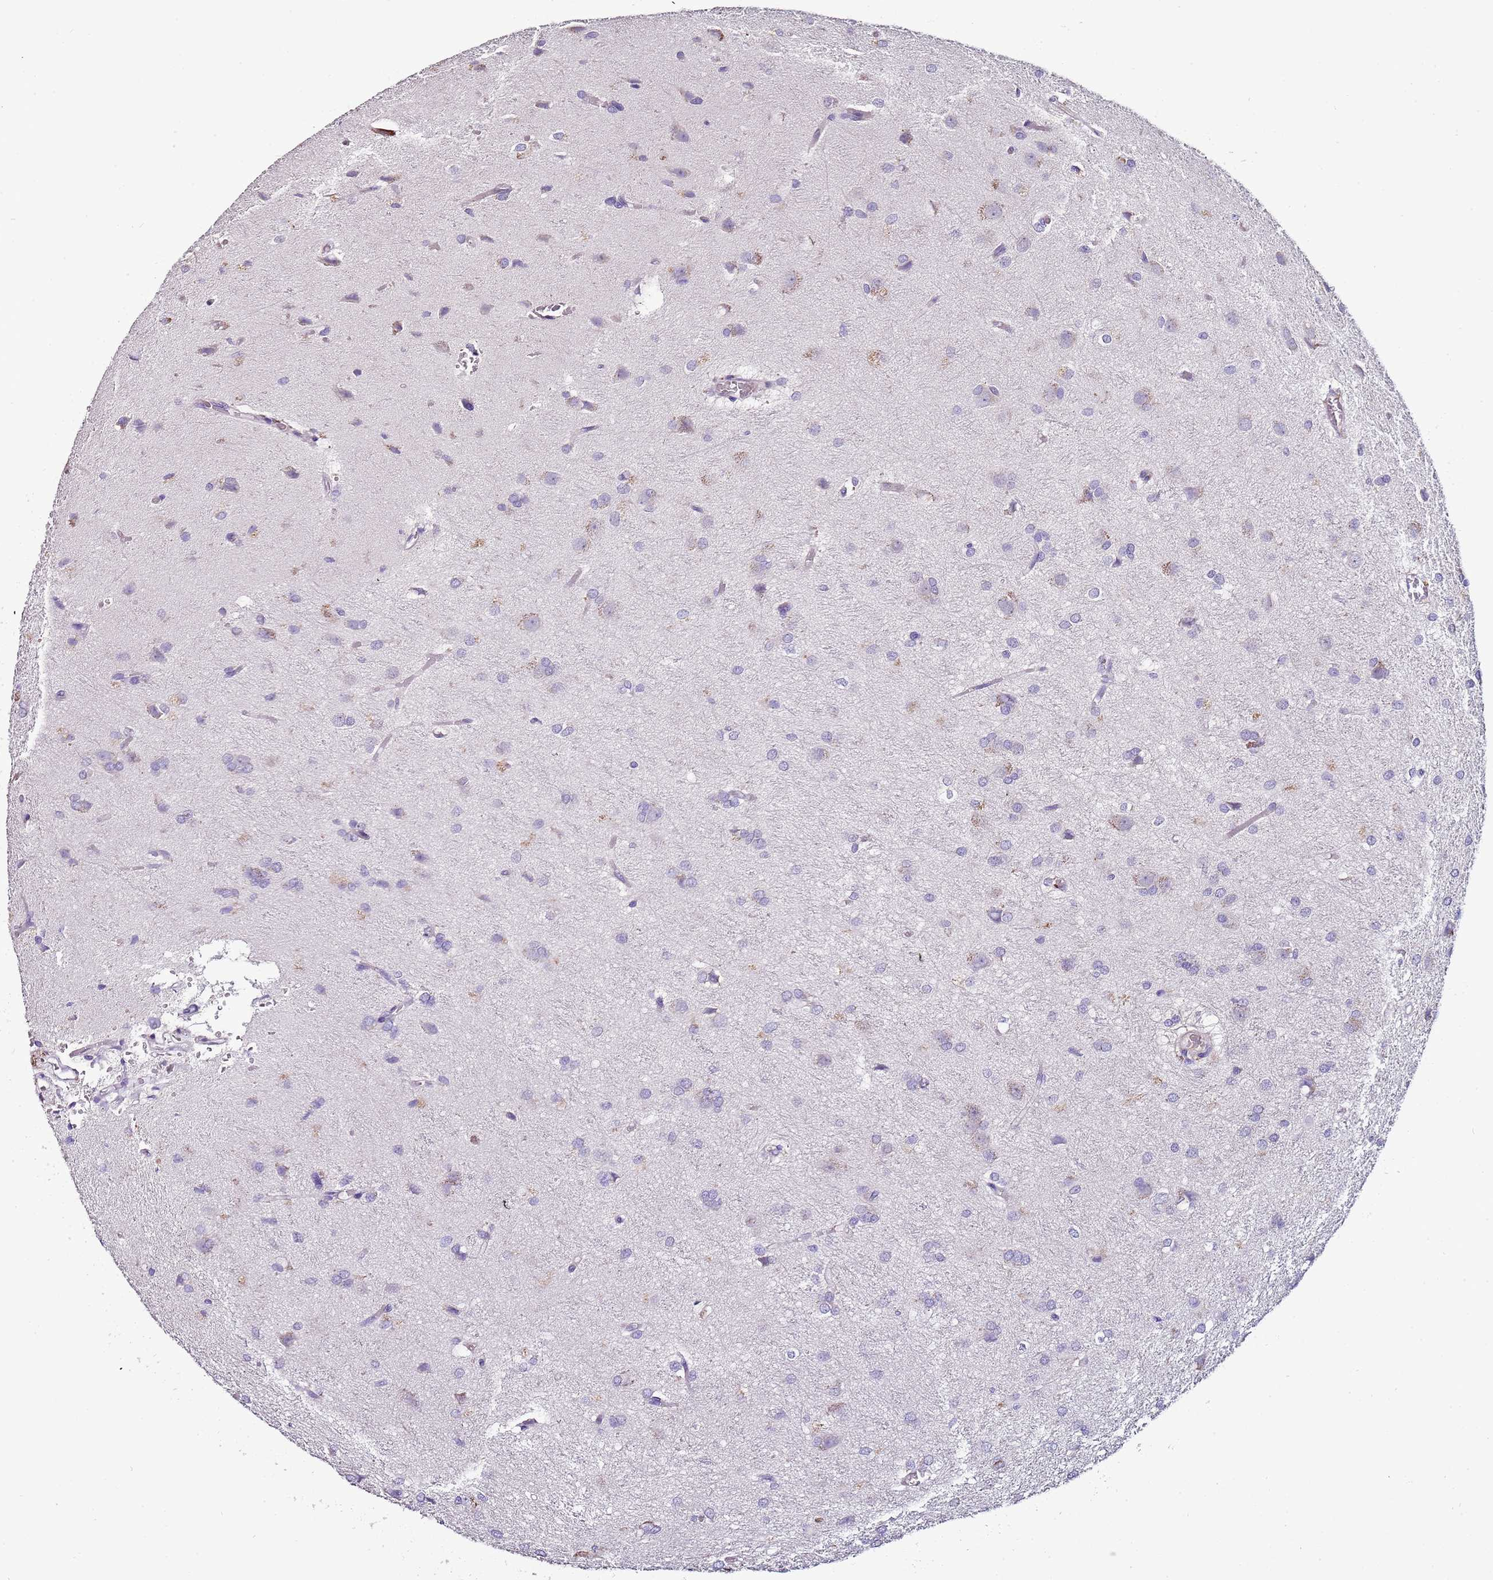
{"staining": {"intensity": "negative", "quantity": "none", "location": "none"}, "tissue": "glioma", "cell_type": "Tumor cells", "image_type": "cancer", "snomed": [{"axis": "morphology", "description": "Glioma, malignant, High grade"}, {"axis": "topography", "description": "Brain"}], "caption": "This is an immunohistochemistry micrograph of human malignant glioma (high-grade). There is no staining in tumor cells.", "gene": "FAM20A", "patient": {"sex": "female", "age": 50}}